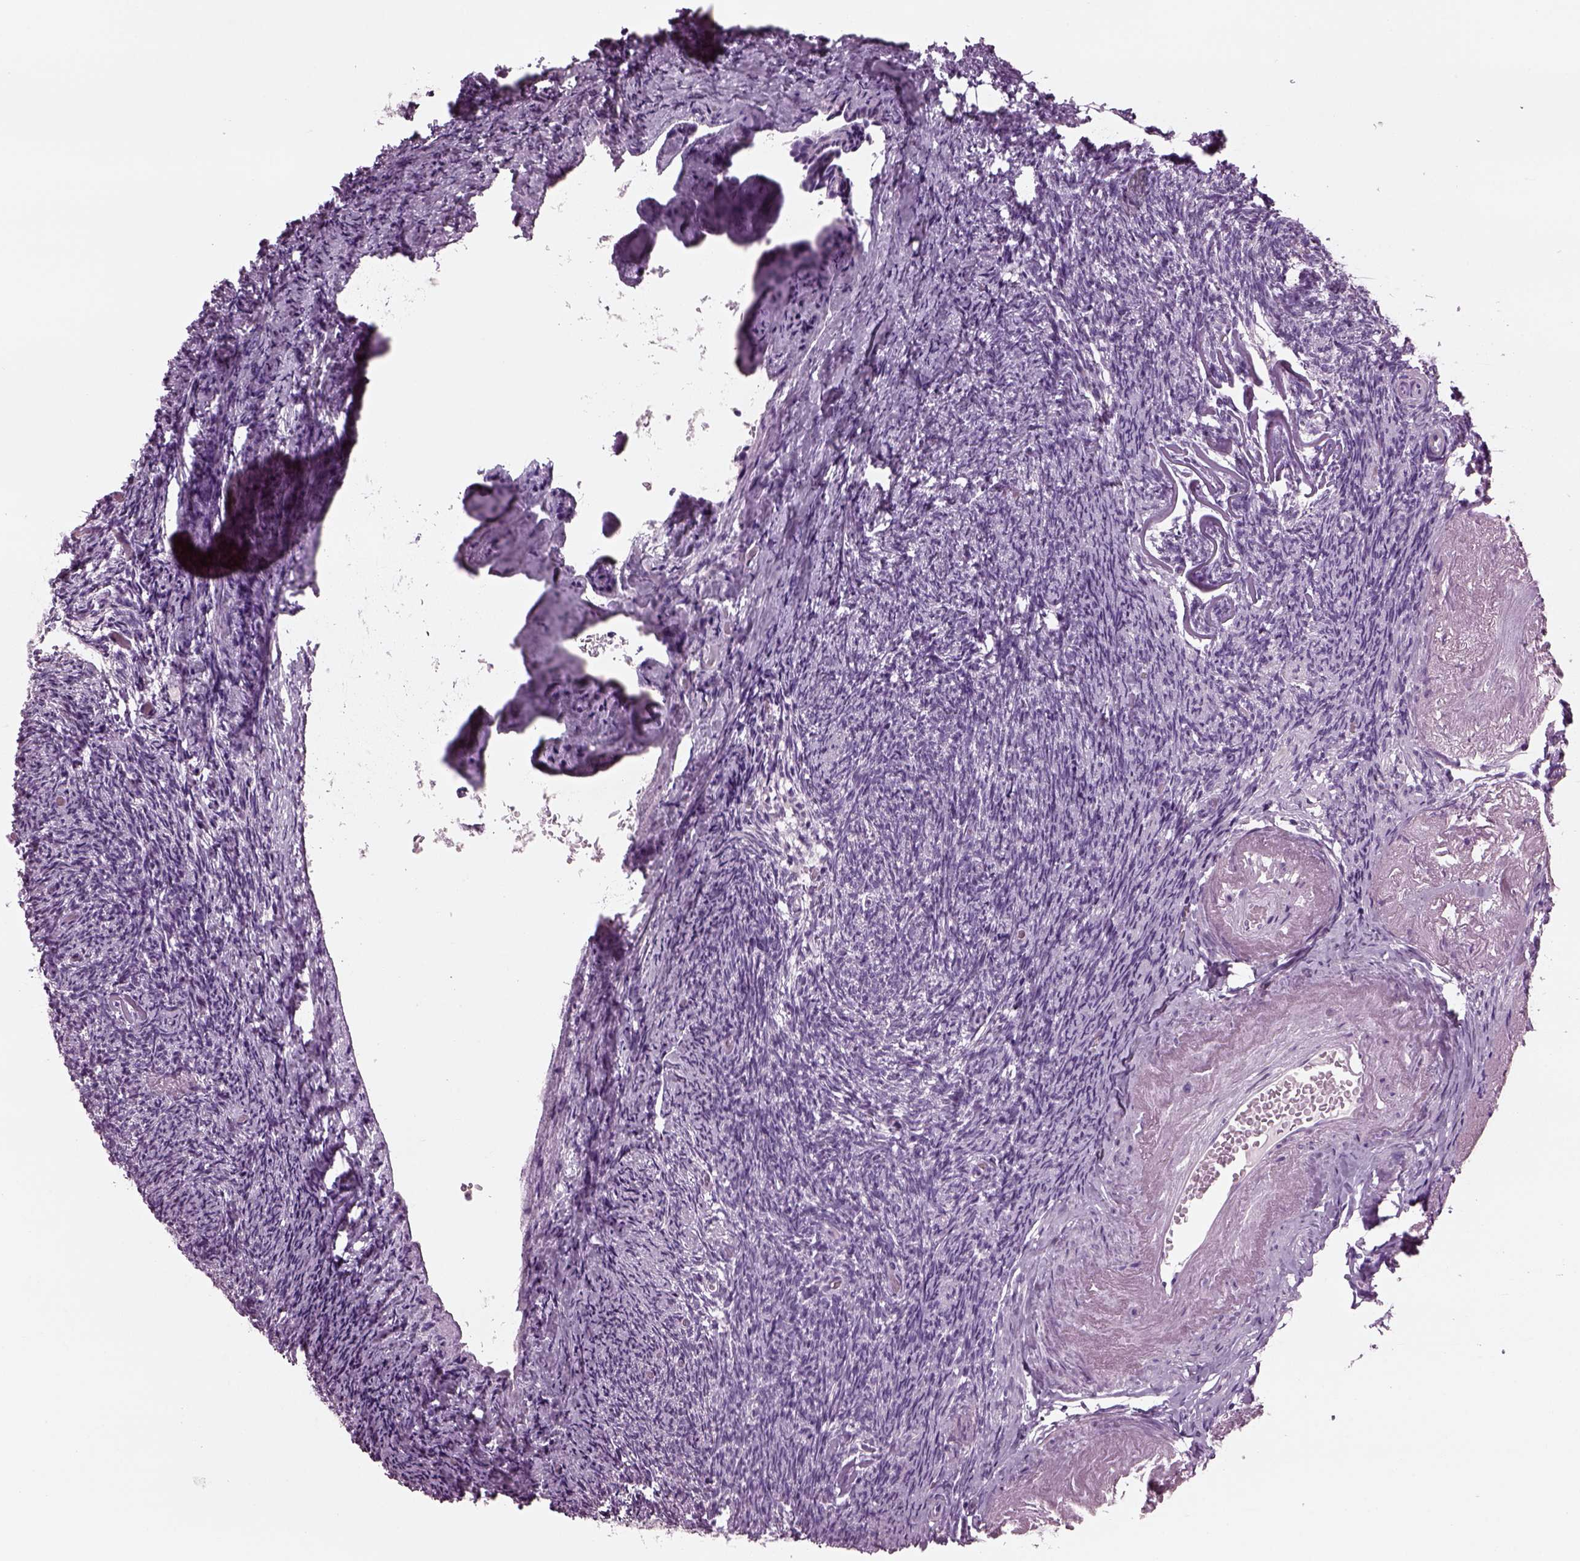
{"staining": {"intensity": "negative", "quantity": "none", "location": "none"}, "tissue": "ovary", "cell_type": "Follicle cells", "image_type": "normal", "snomed": [{"axis": "morphology", "description": "Normal tissue, NOS"}, {"axis": "topography", "description": "Ovary"}], "caption": "Immunohistochemistry (IHC) image of unremarkable human ovary stained for a protein (brown), which displays no staining in follicle cells. Nuclei are stained in blue.", "gene": "TPPP2", "patient": {"sex": "female", "age": 72}}